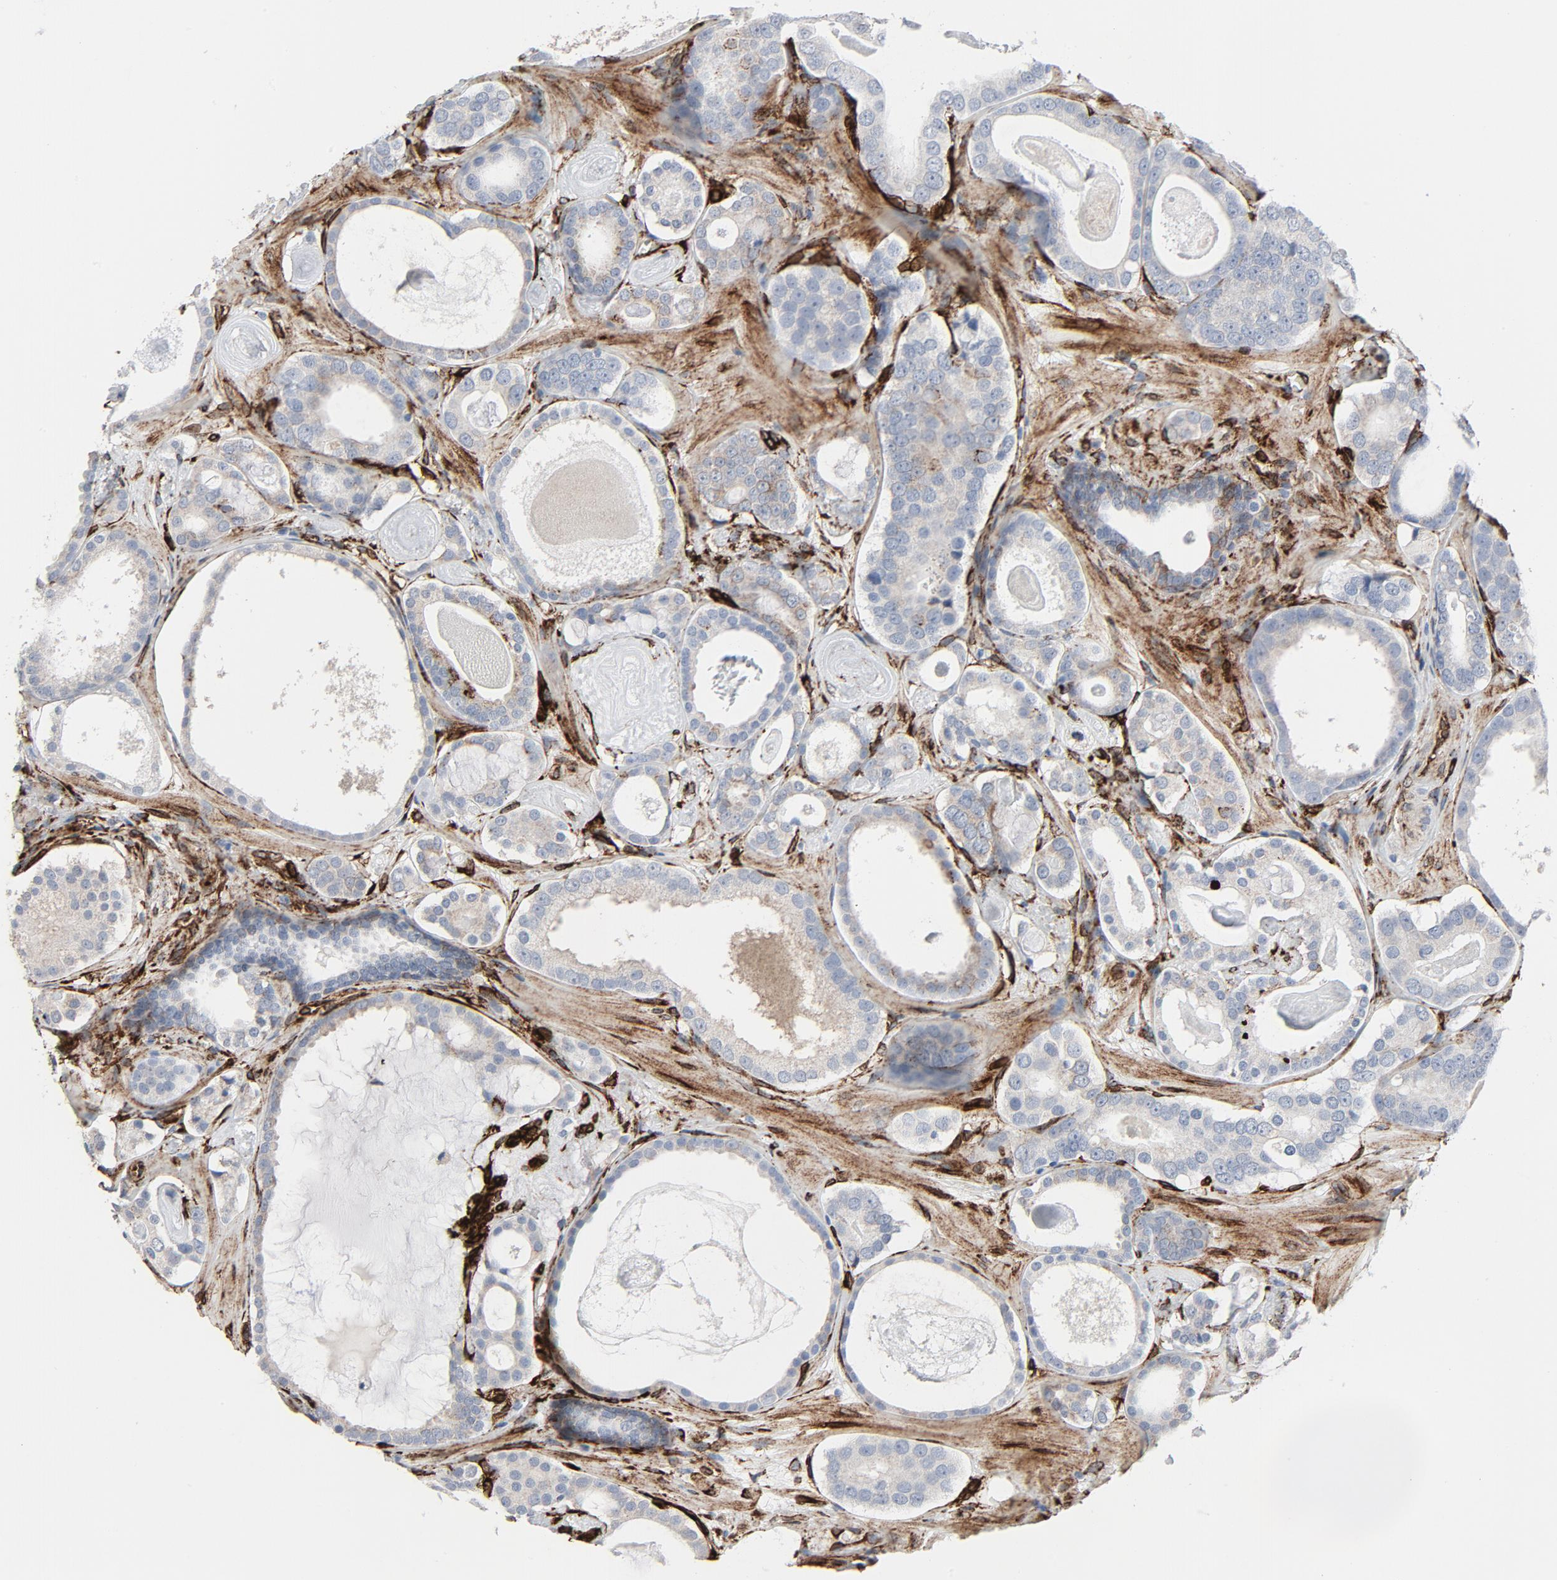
{"staining": {"intensity": "weak", "quantity": "<25%", "location": "cytoplasmic/membranous"}, "tissue": "prostate cancer", "cell_type": "Tumor cells", "image_type": "cancer", "snomed": [{"axis": "morphology", "description": "Adenocarcinoma, Low grade"}, {"axis": "topography", "description": "Prostate"}], "caption": "Prostate cancer was stained to show a protein in brown. There is no significant staining in tumor cells.", "gene": "SERPINH1", "patient": {"sex": "male", "age": 57}}